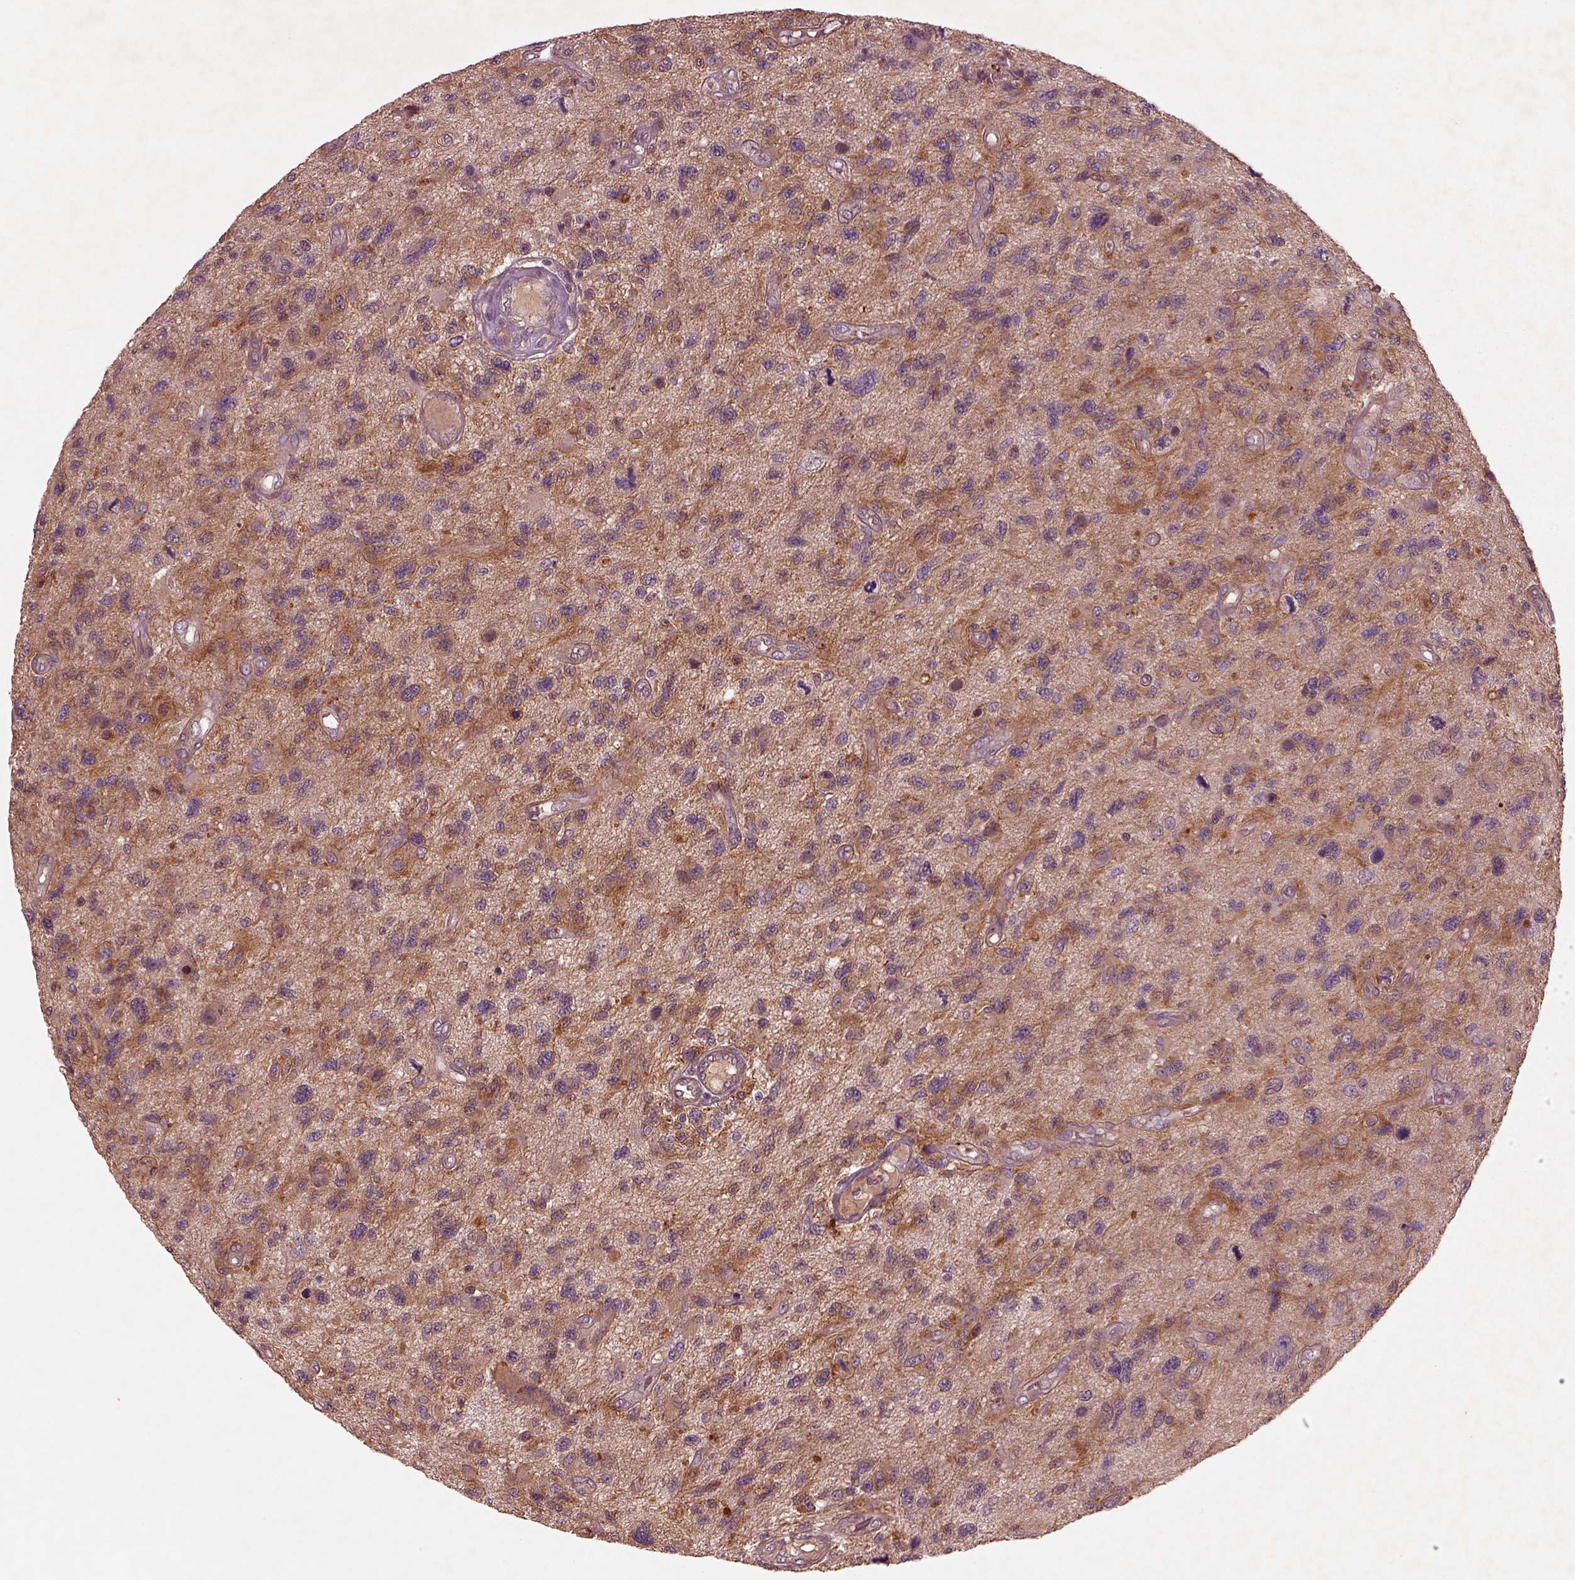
{"staining": {"intensity": "moderate", "quantity": ">75%", "location": "cytoplasmic/membranous"}, "tissue": "glioma", "cell_type": "Tumor cells", "image_type": "cancer", "snomed": [{"axis": "morphology", "description": "Glioma, malignant, NOS"}, {"axis": "morphology", "description": "Glioma, malignant, High grade"}, {"axis": "topography", "description": "Brain"}], "caption": "This photomicrograph exhibits glioma stained with immunohistochemistry to label a protein in brown. The cytoplasmic/membranous of tumor cells show moderate positivity for the protein. Nuclei are counter-stained blue.", "gene": "FAM234A", "patient": {"sex": "female", "age": 71}}